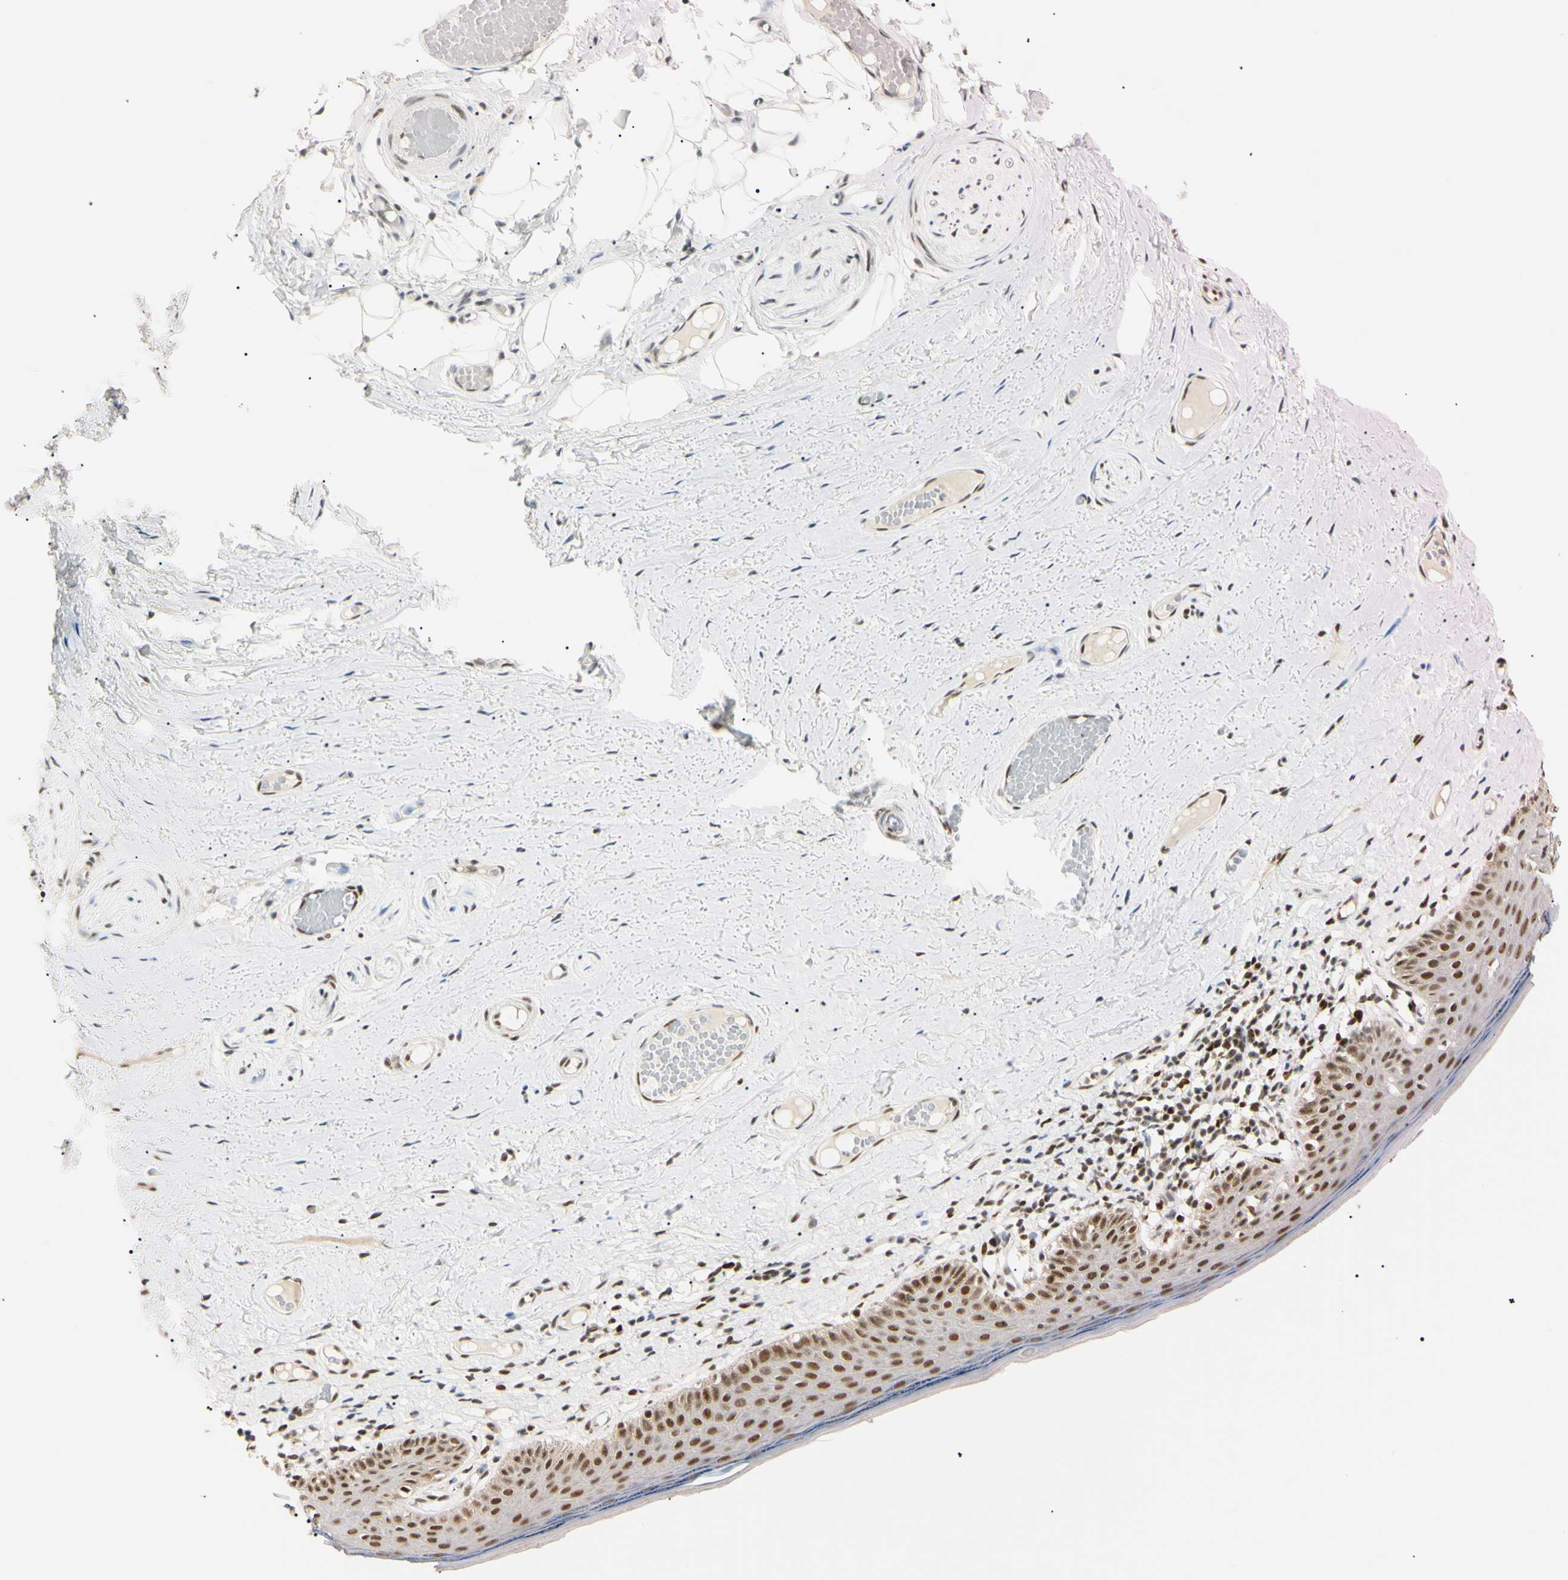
{"staining": {"intensity": "moderate", "quantity": ">75%", "location": "nuclear"}, "tissue": "skin", "cell_type": "Epidermal cells", "image_type": "normal", "snomed": [{"axis": "morphology", "description": "Normal tissue, NOS"}, {"axis": "topography", "description": "Vulva"}], "caption": "Immunohistochemistry image of unremarkable skin stained for a protein (brown), which displays medium levels of moderate nuclear positivity in approximately >75% of epidermal cells.", "gene": "ZNF134", "patient": {"sex": "female", "age": 54}}